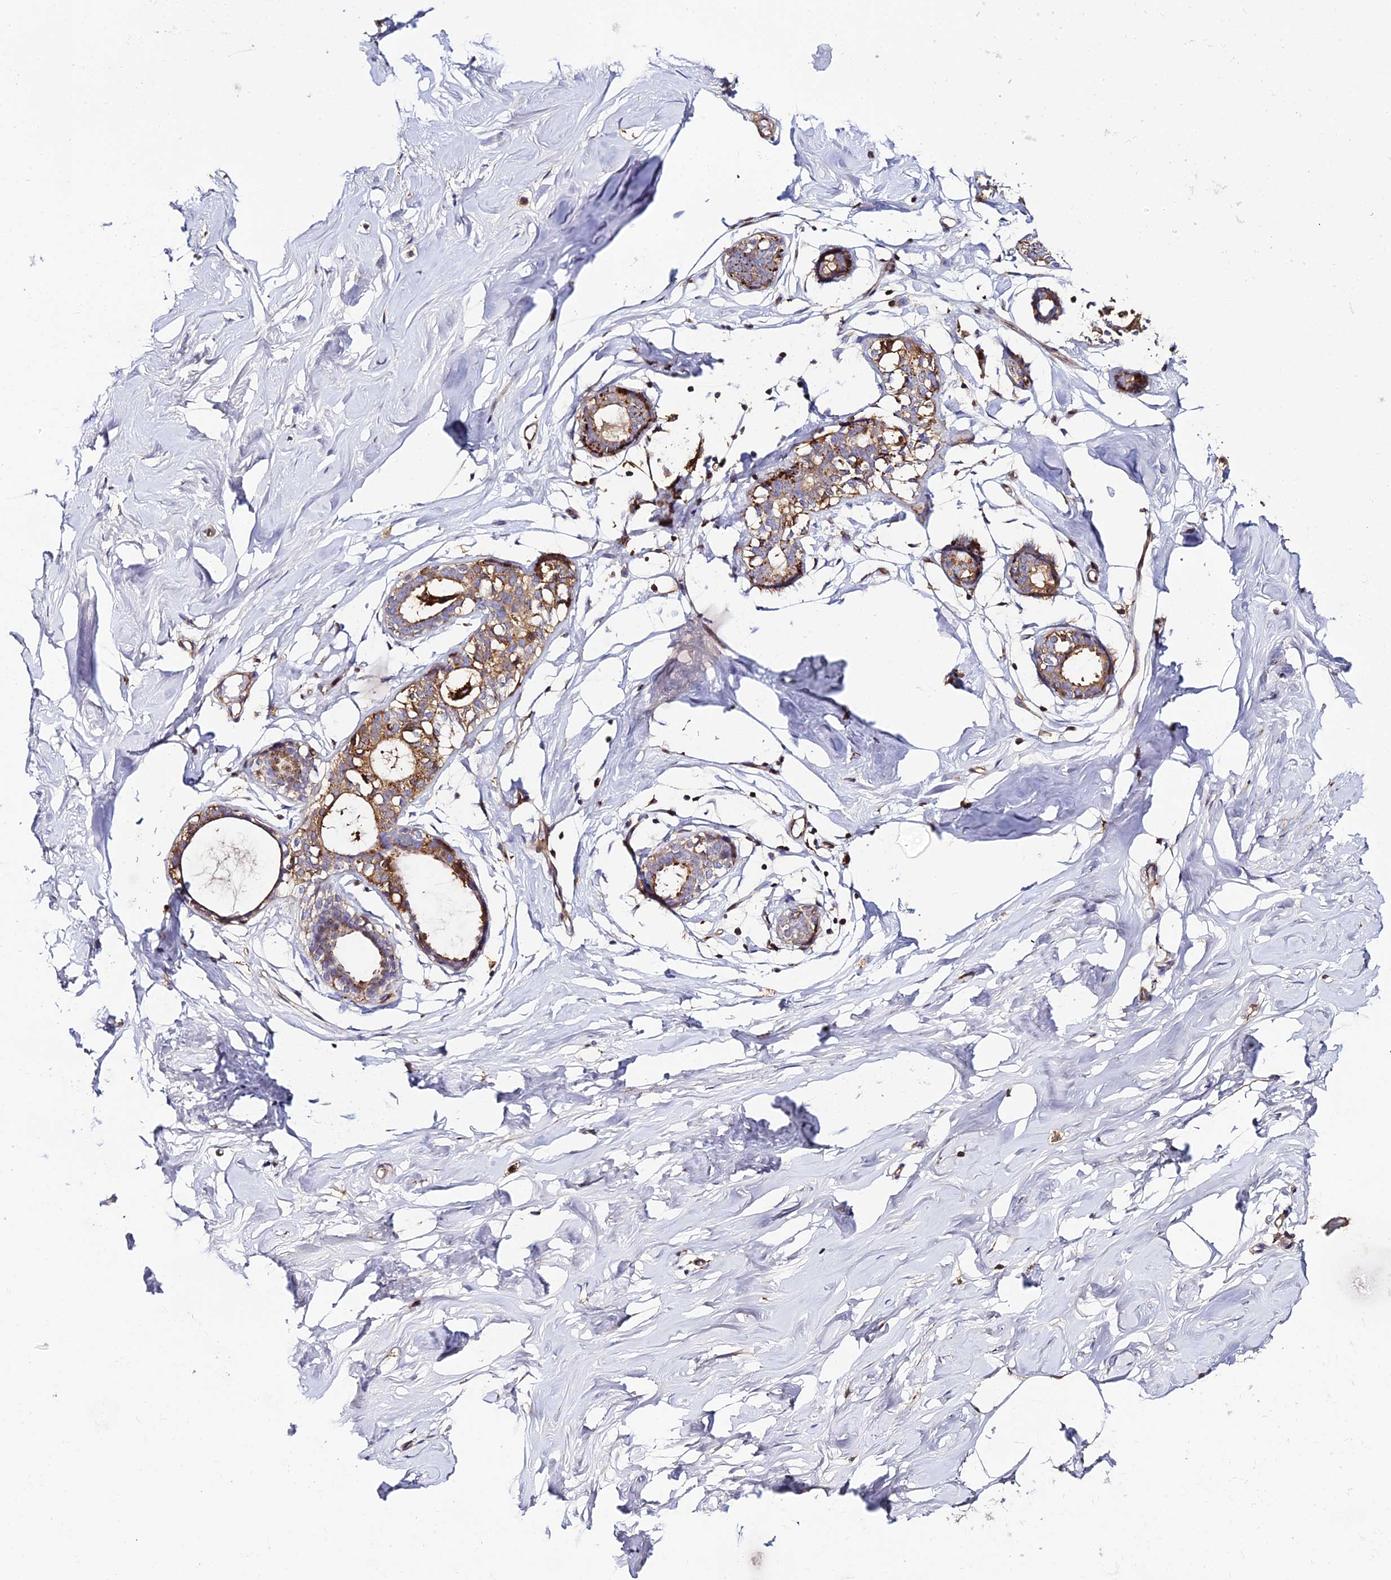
{"staining": {"intensity": "negative", "quantity": "none", "location": "none"}, "tissue": "breast", "cell_type": "Adipocytes", "image_type": "normal", "snomed": [{"axis": "morphology", "description": "Normal tissue, NOS"}, {"axis": "morphology", "description": "Adenoma, NOS"}, {"axis": "topography", "description": "Breast"}], "caption": "Immunohistochemistry histopathology image of normal human breast stained for a protein (brown), which demonstrates no staining in adipocytes.", "gene": "TRPV2", "patient": {"sex": "female", "age": 23}}